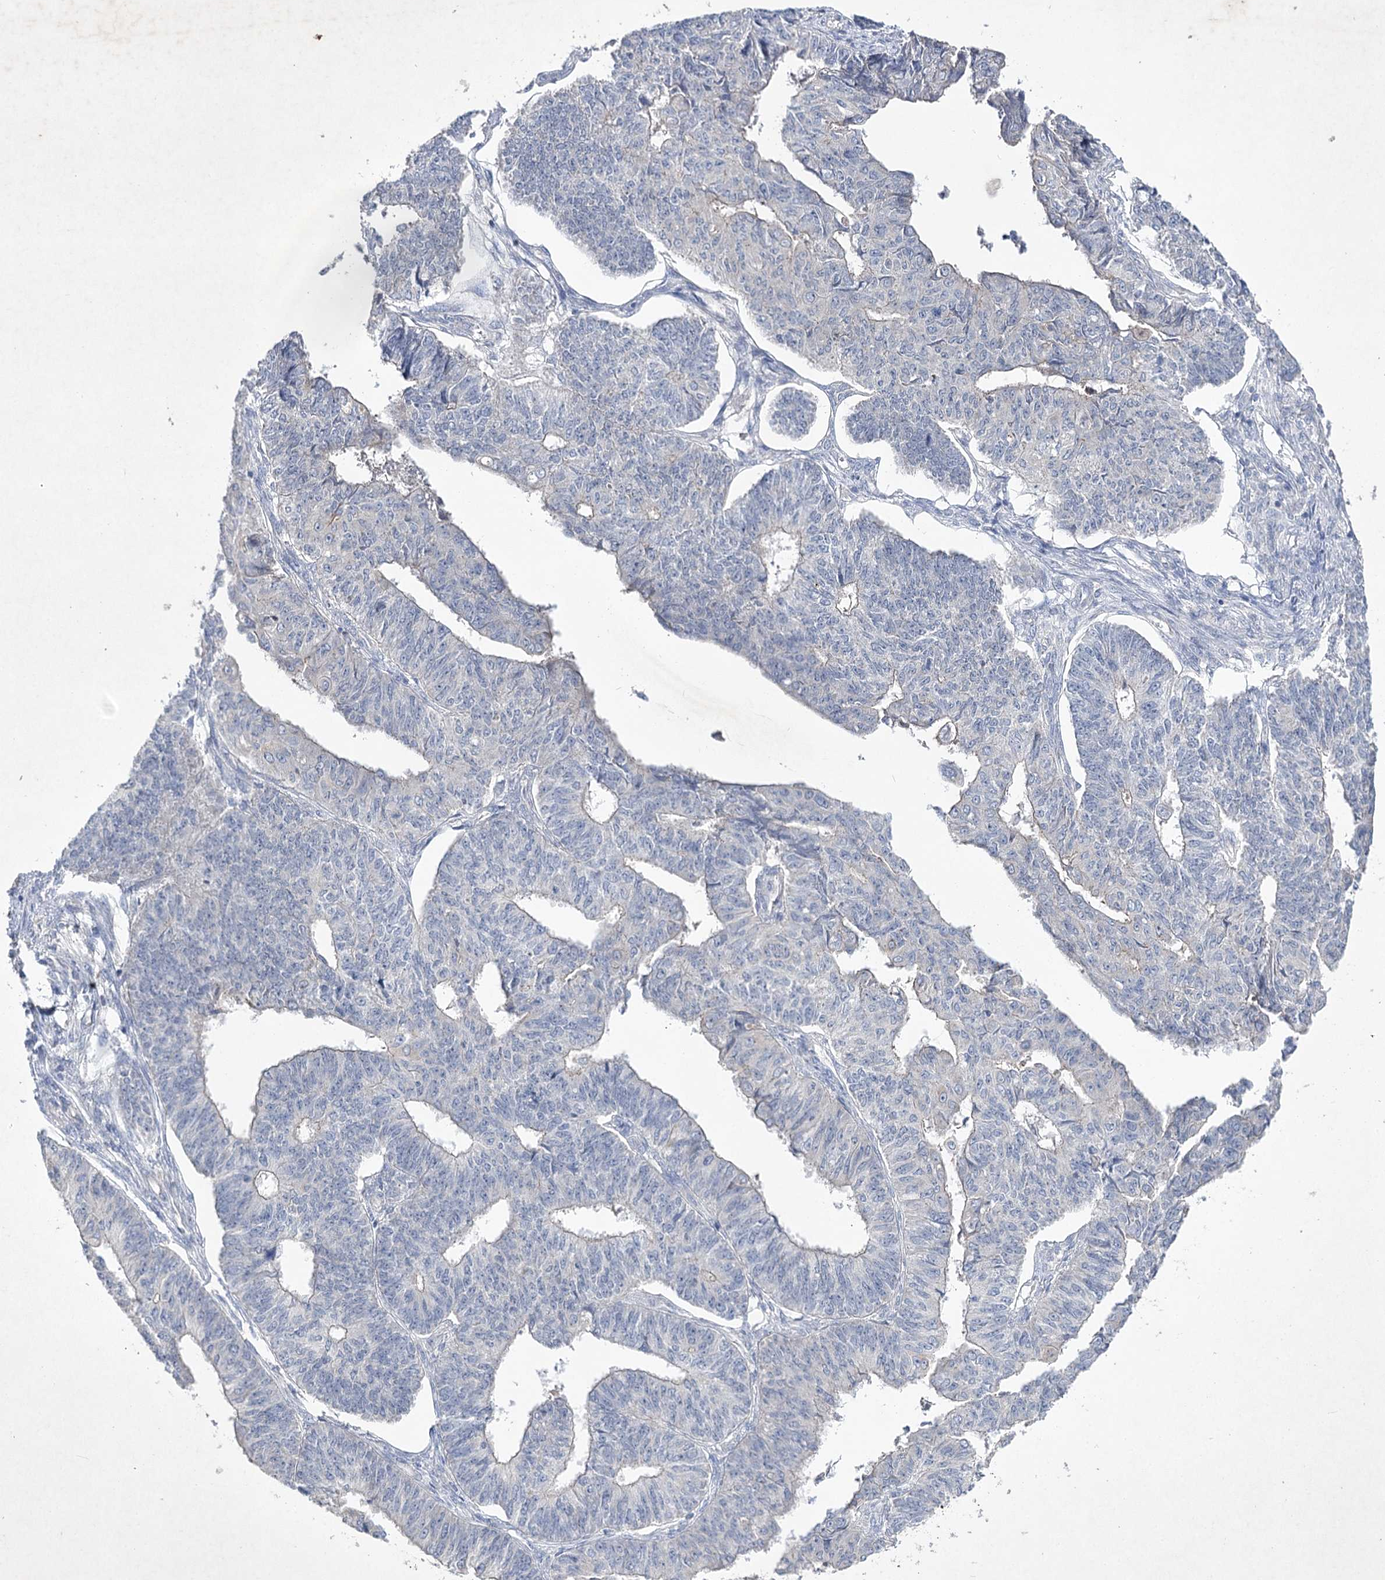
{"staining": {"intensity": "negative", "quantity": "none", "location": "none"}, "tissue": "endometrial cancer", "cell_type": "Tumor cells", "image_type": "cancer", "snomed": [{"axis": "morphology", "description": "Adenocarcinoma, NOS"}, {"axis": "topography", "description": "Endometrium"}], "caption": "Endometrial adenocarcinoma was stained to show a protein in brown. There is no significant staining in tumor cells. (DAB (3,3'-diaminobenzidine) immunohistochemistry (IHC), high magnification).", "gene": "COX15", "patient": {"sex": "female", "age": 32}}